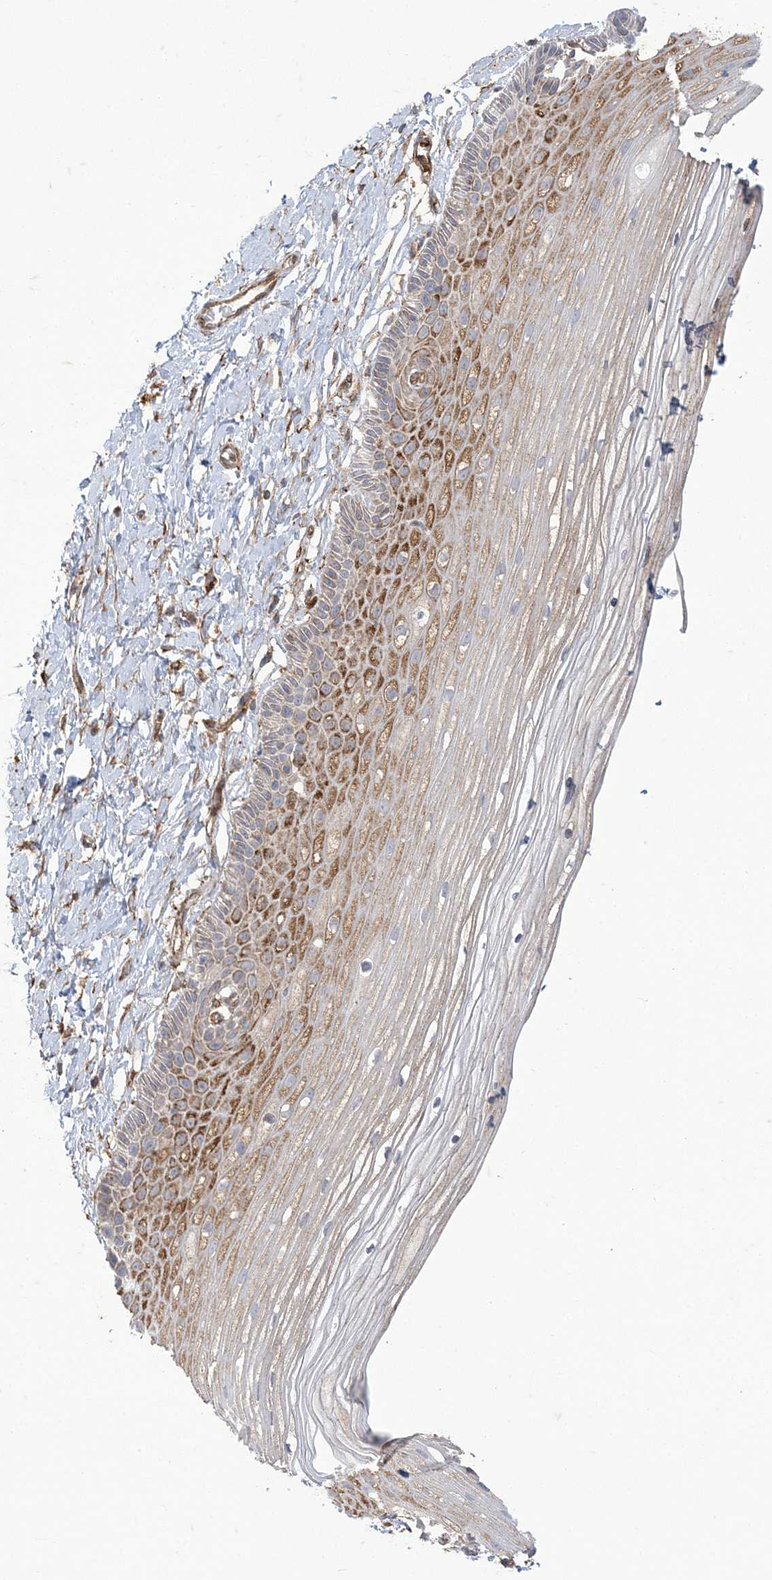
{"staining": {"intensity": "moderate", "quantity": "25%-75%", "location": "cytoplasmic/membranous"}, "tissue": "vagina", "cell_type": "Squamous epithelial cells", "image_type": "normal", "snomed": [{"axis": "morphology", "description": "Normal tissue, NOS"}, {"axis": "topography", "description": "Vagina"}, {"axis": "topography", "description": "Cervix"}], "caption": "Approximately 25%-75% of squamous epithelial cells in normal vagina reveal moderate cytoplasmic/membranous protein positivity as visualized by brown immunohistochemical staining.", "gene": "DERL3", "patient": {"sex": "female", "age": 40}}